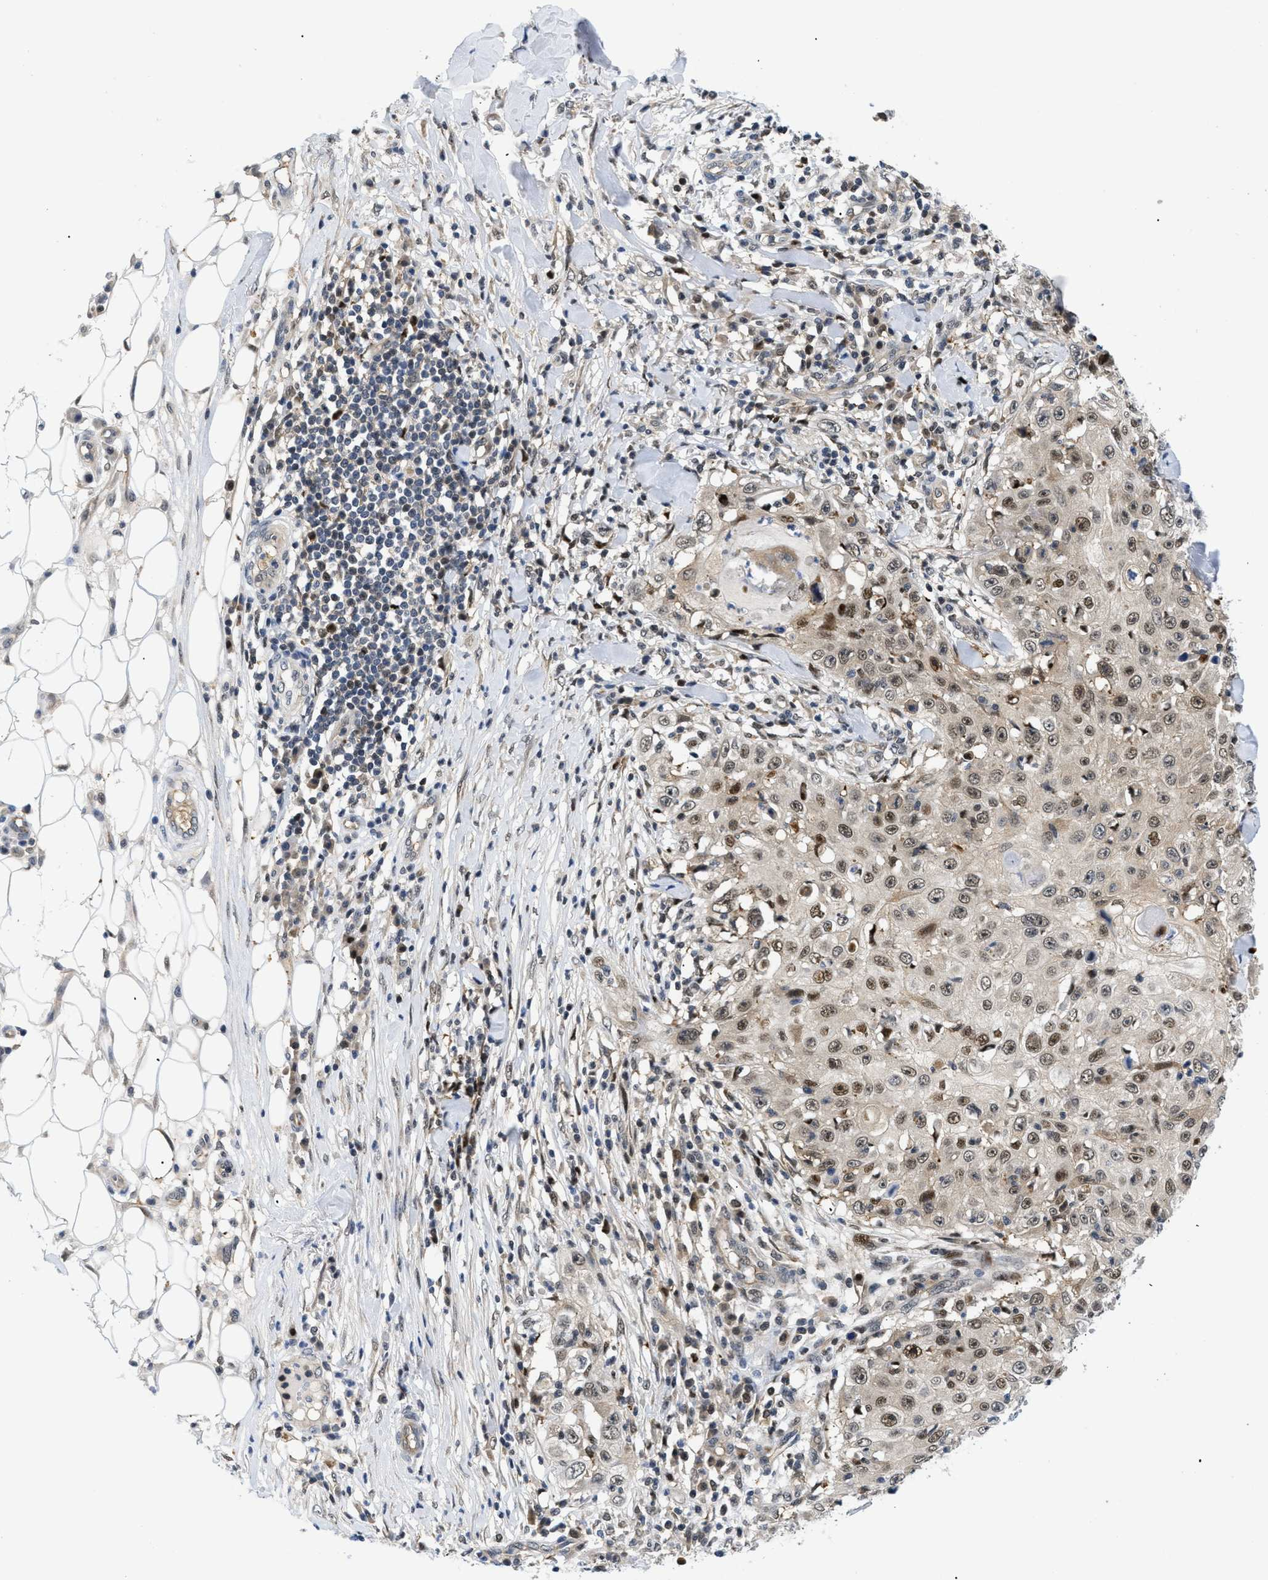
{"staining": {"intensity": "weak", "quantity": ">75%", "location": "cytoplasmic/membranous,nuclear"}, "tissue": "skin cancer", "cell_type": "Tumor cells", "image_type": "cancer", "snomed": [{"axis": "morphology", "description": "Squamous cell carcinoma, NOS"}, {"axis": "topography", "description": "Skin"}], "caption": "Protein analysis of skin squamous cell carcinoma tissue reveals weak cytoplasmic/membranous and nuclear staining in approximately >75% of tumor cells. Immunohistochemistry (ihc) stains the protein in brown and the nuclei are stained blue.", "gene": "SLC29A2", "patient": {"sex": "male", "age": 86}}